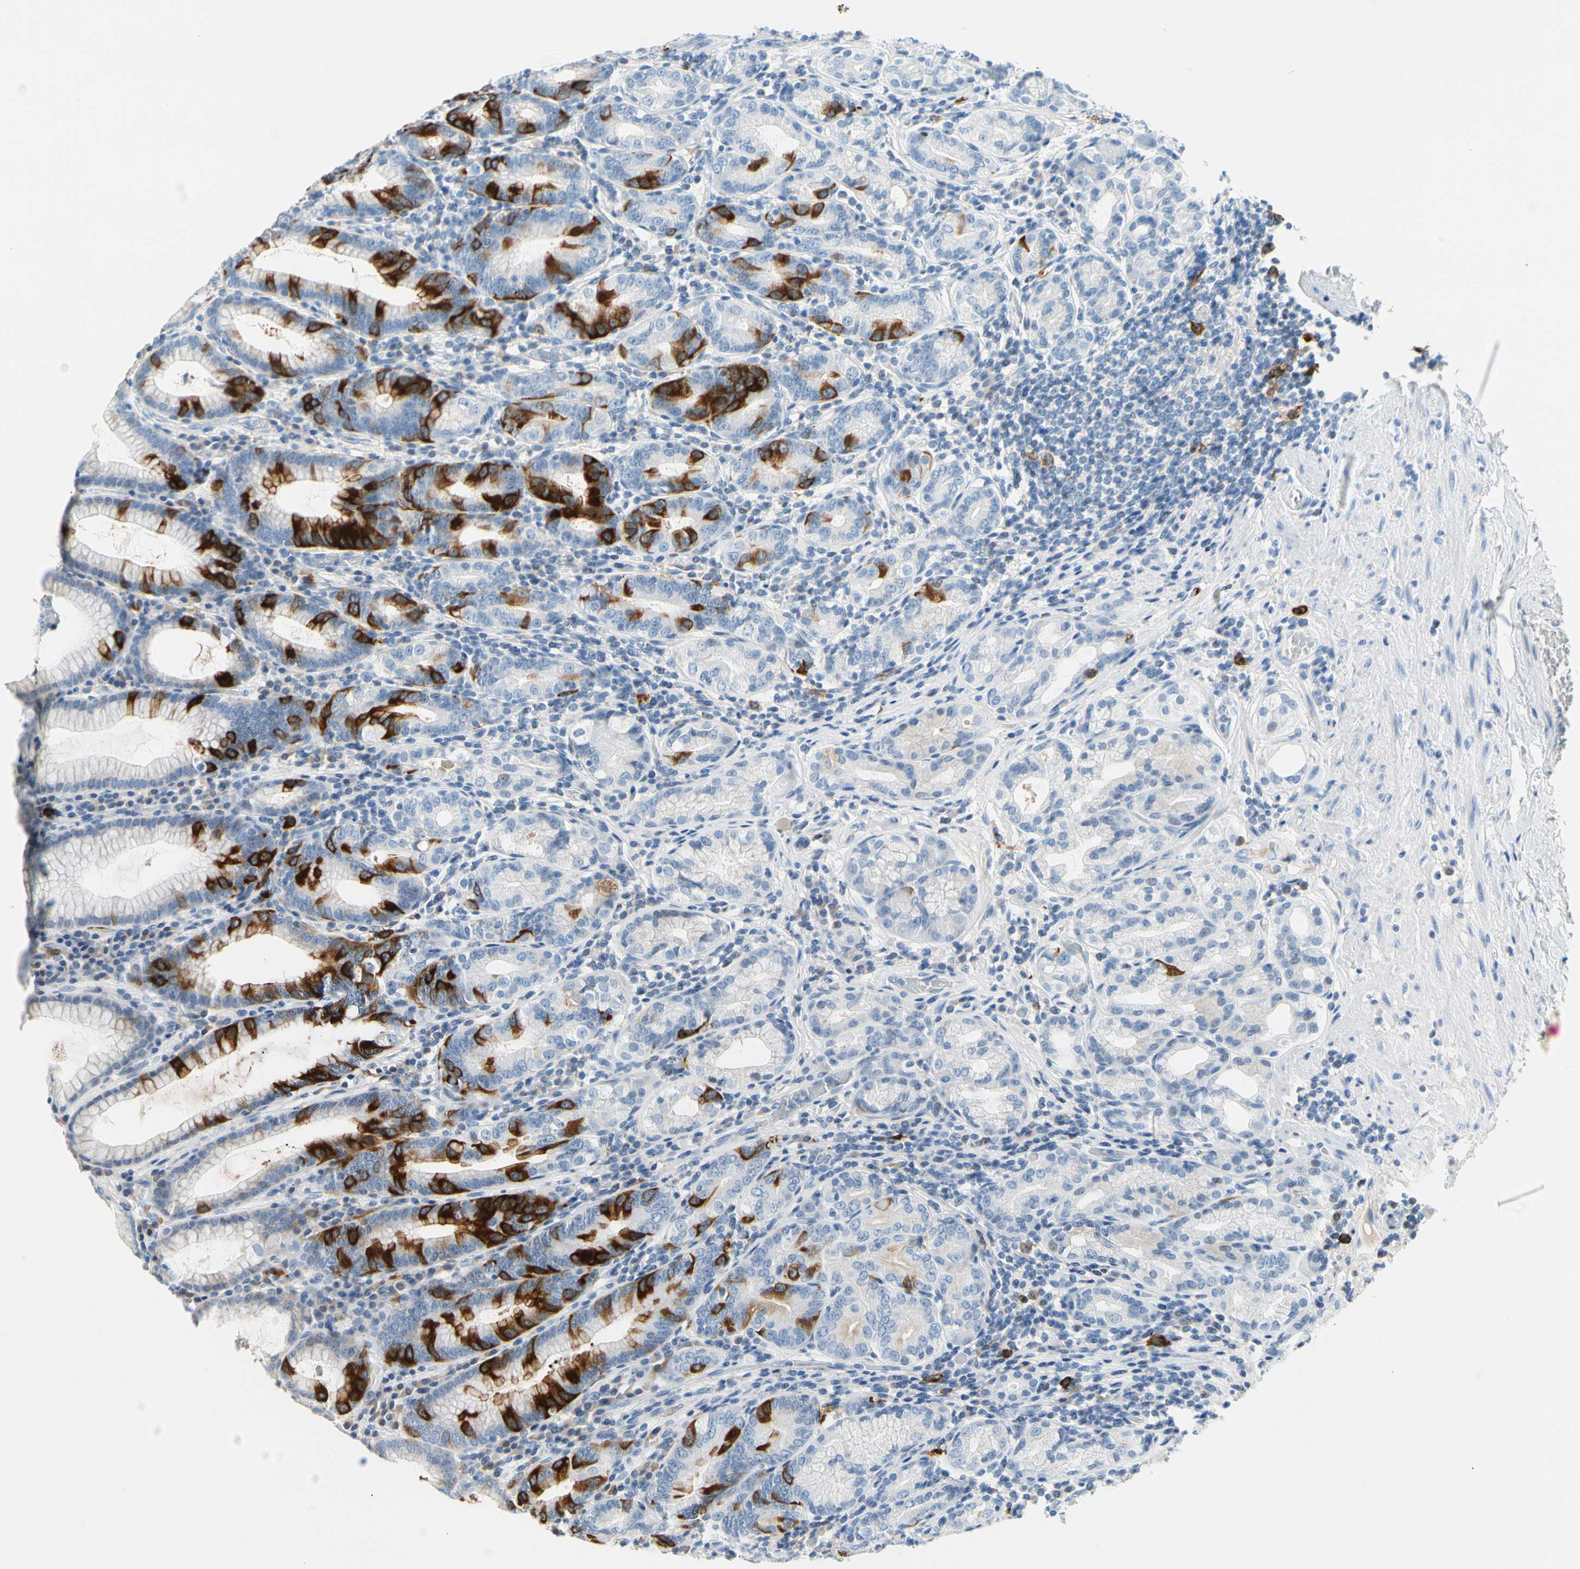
{"staining": {"intensity": "strong", "quantity": "<25%", "location": "cytoplasmic/membranous"}, "tissue": "stomach", "cell_type": "Glandular cells", "image_type": "normal", "snomed": [{"axis": "morphology", "description": "Normal tissue, NOS"}, {"axis": "topography", "description": "Stomach, lower"}], "caption": "Immunohistochemistry (IHC) (DAB (3,3'-diaminobenzidine)) staining of unremarkable human stomach demonstrates strong cytoplasmic/membranous protein expression in about <25% of glandular cells.", "gene": "TACC3", "patient": {"sex": "female", "age": 76}}